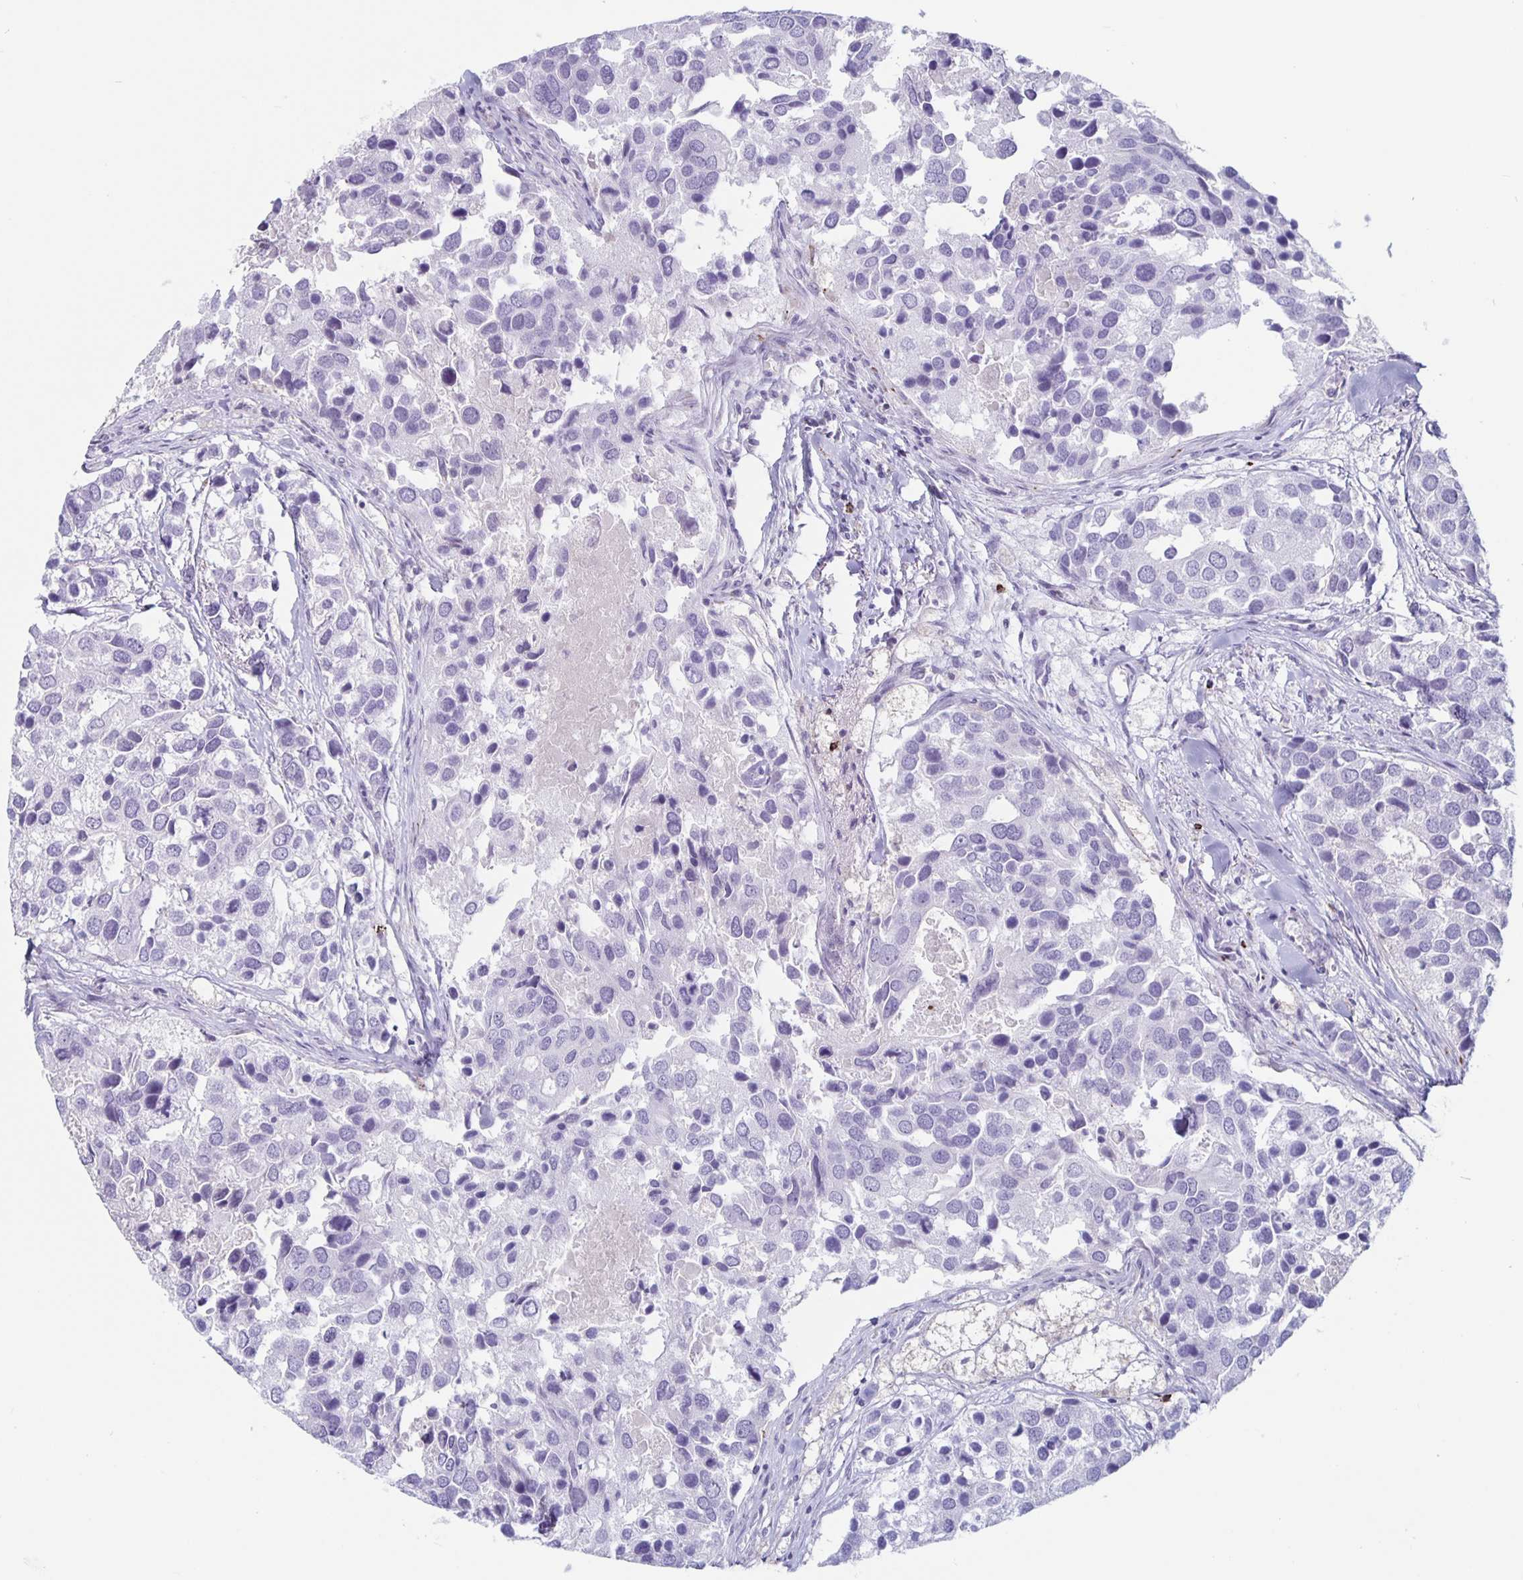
{"staining": {"intensity": "negative", "quantity": "none", "location": "none"}, "tissue": "breast cancer", "cell_type": "Tumor cells", "image_type": "cancer", "snomed": [{"axis": "morphology", "description": "Duct carcinoma"}, {"axis": "topography", "description": "Breast"}], "caption": "An image of breast cancer (invasive ductal carcinoma) stained for a protein demonstrates no brown staining in tumor cells.", "gene": "GZMK", "patient": {"sex": "female", "age": 83}}